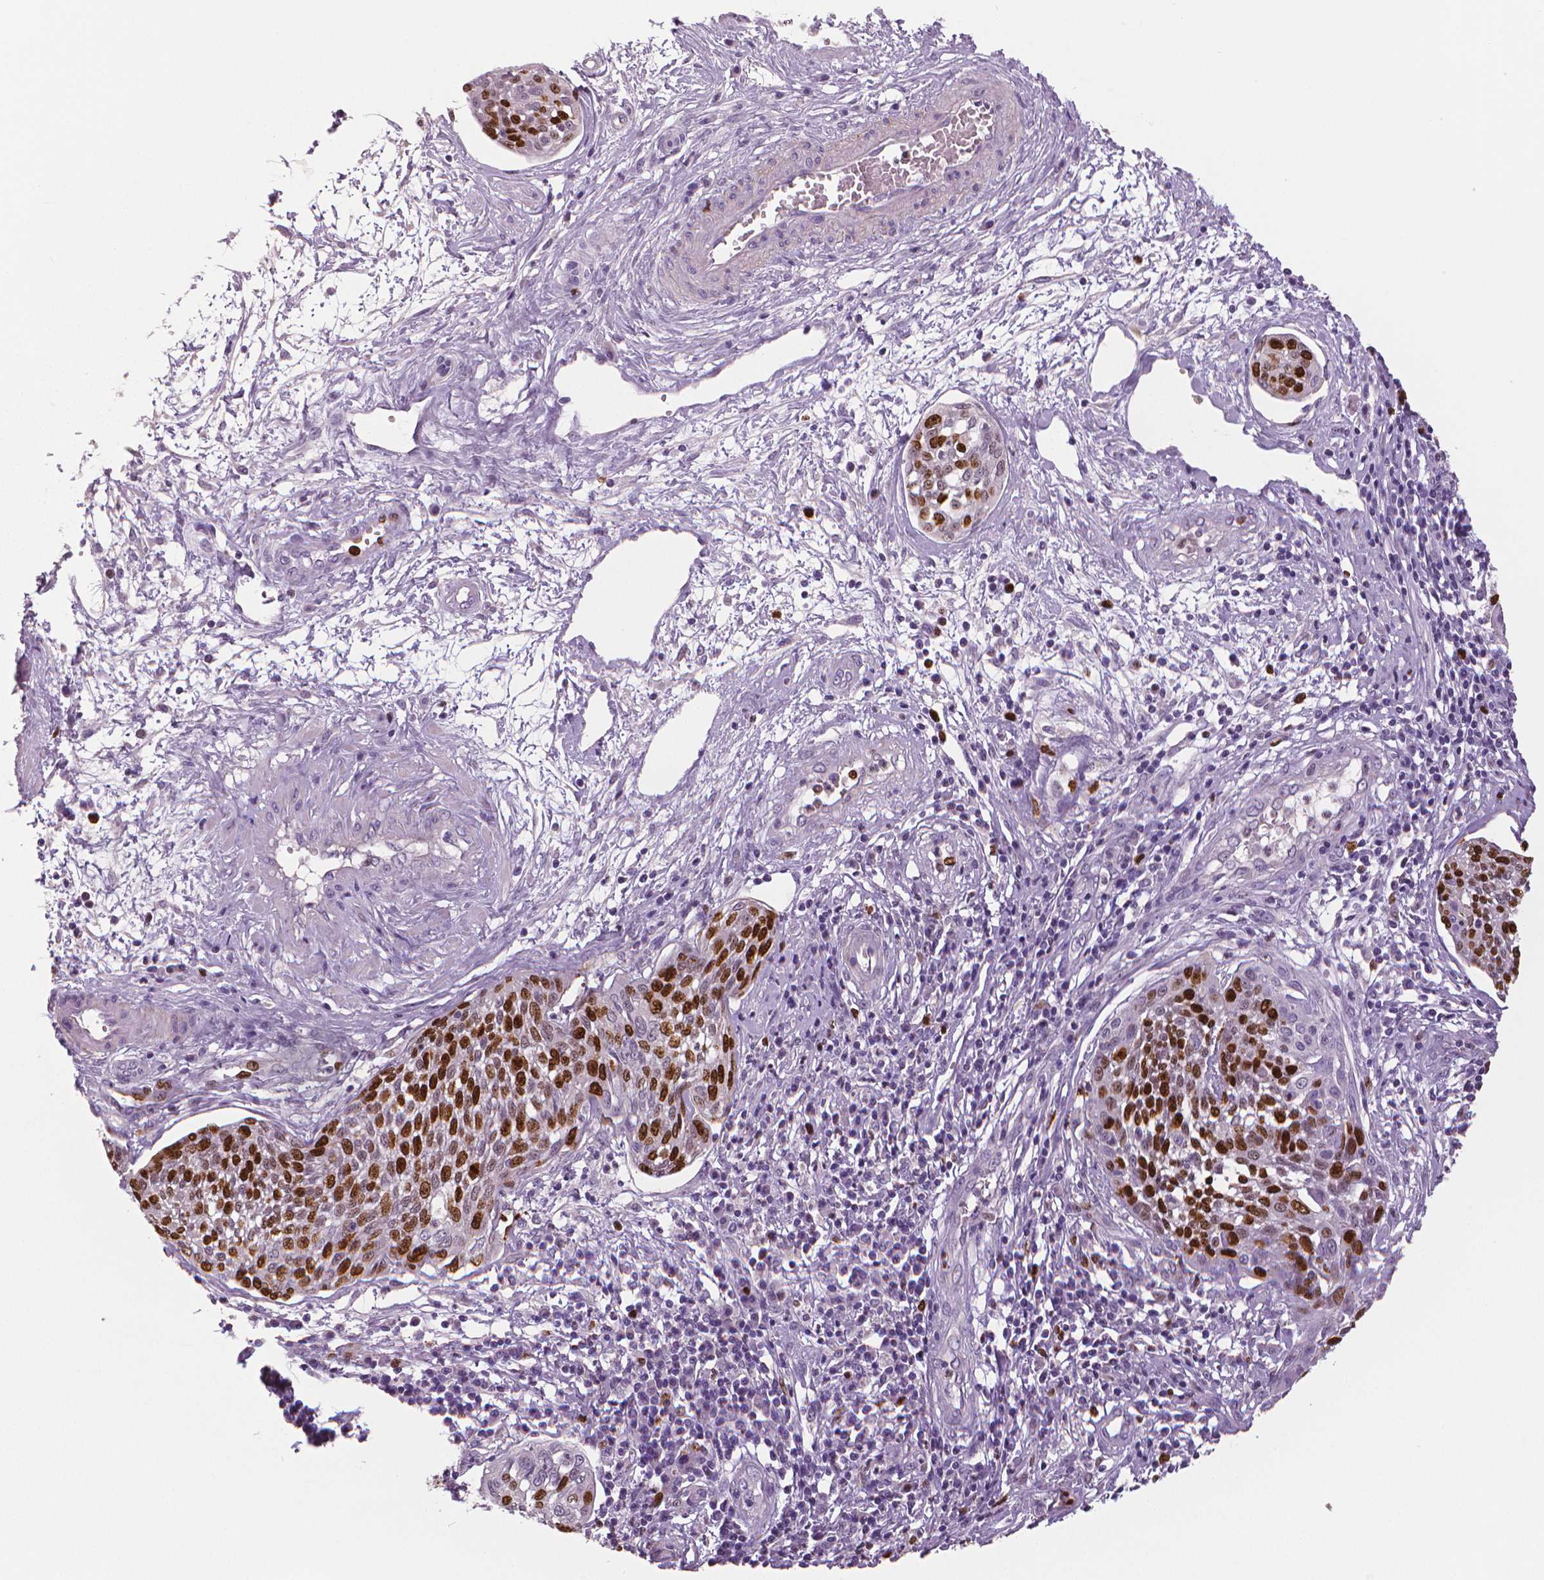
{"staining": {"intensity": "moderate", "quantity": ">75%", "location": "nuclear"}, "tissue": "cervical cancer", "cell_type": "Tumor cells", "image_type": "cancer", "snomed": [{"axis": "morphology", "description": "Squamous cell carcinoma, NOS"}, {"axis": "topography", "description": "Cervix"}], "caption": "IHC of cervical squamous cell carcinoma shows medium levels of moderate nuclear positivity in about >75% of tumor cells. The staining is performed using DAB (3,3'-diaminobenzidine) brown chromogen to label protein expression. The nuclei are counter-stained blue using hematoxylin.", "gene": "MKI67", "patient": {"sex": "female", "age": 34}}